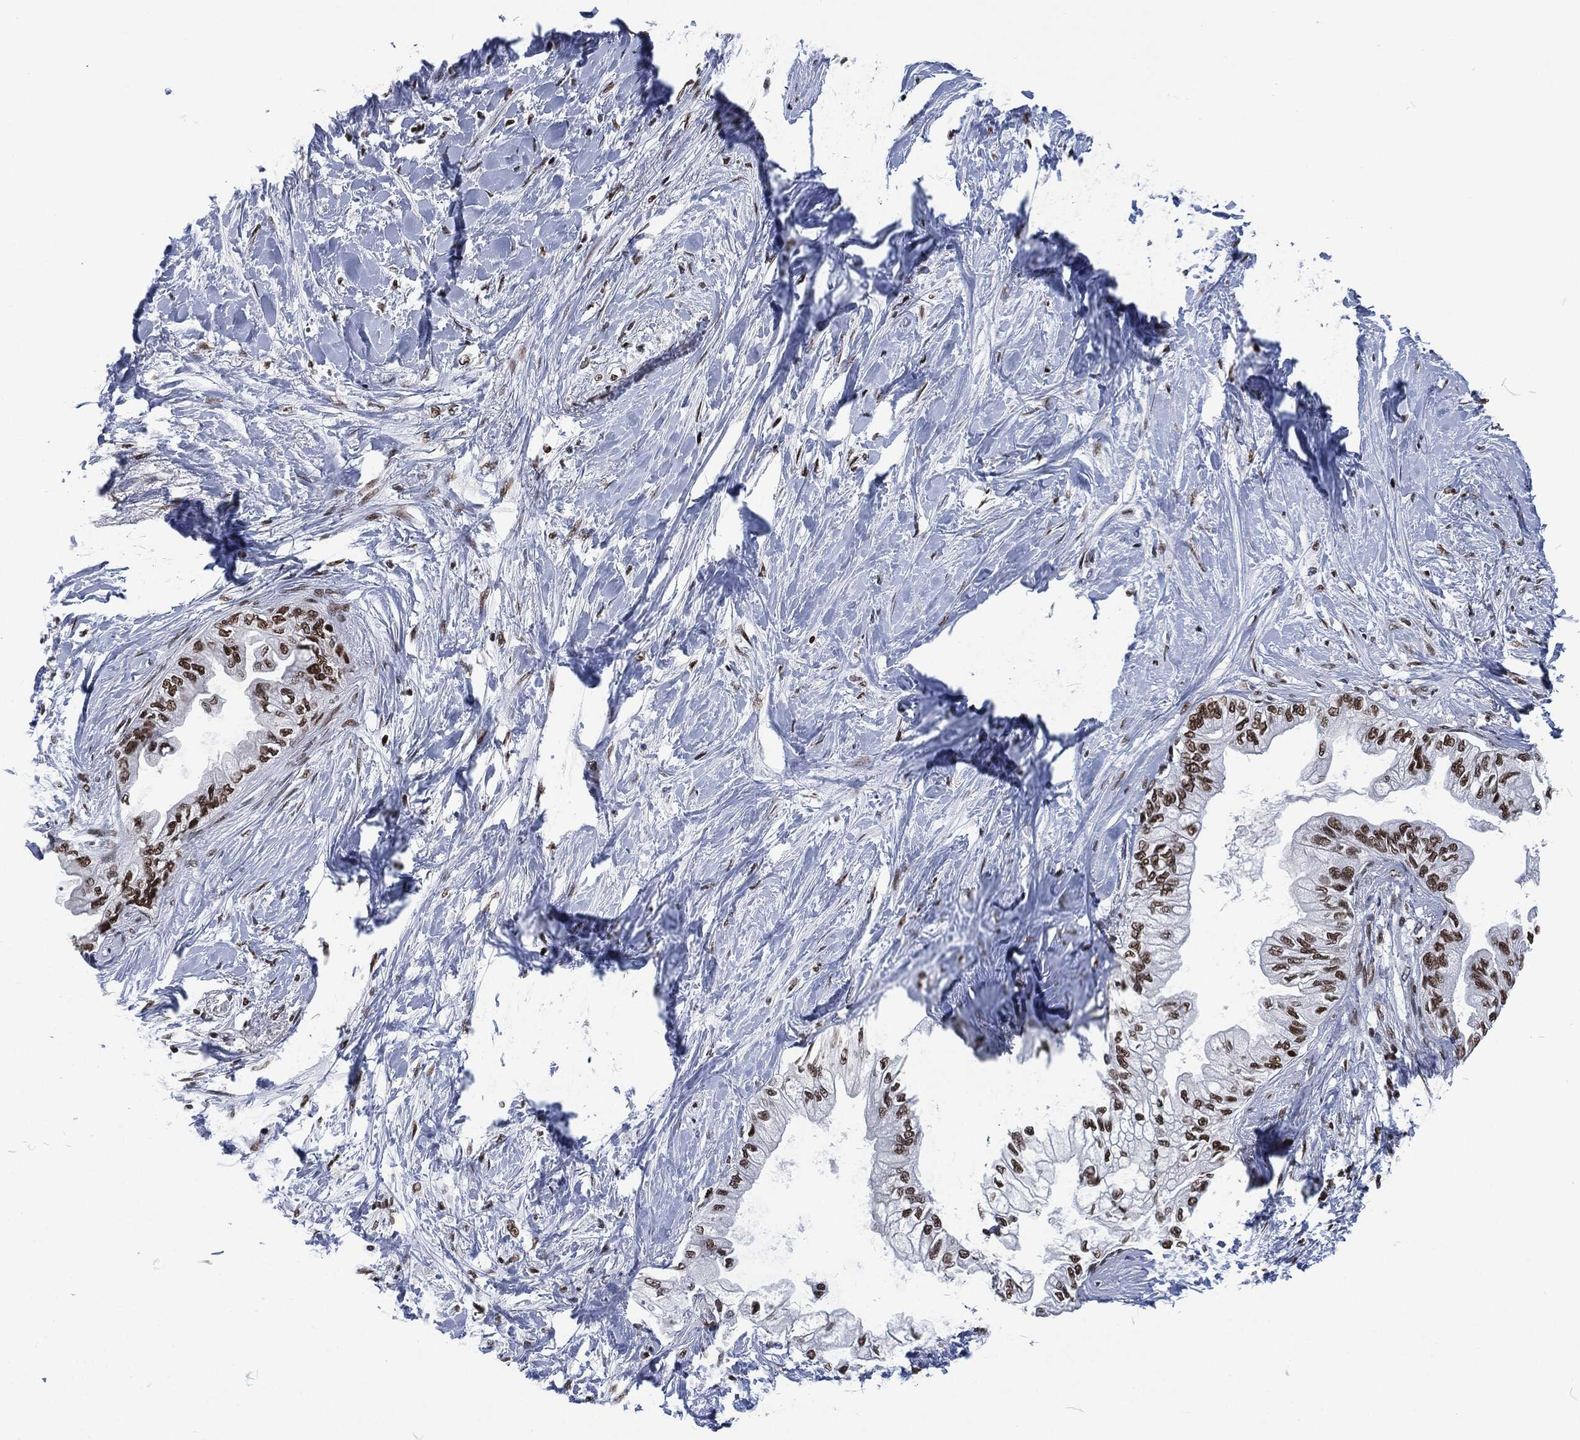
{"staining": {"intensity": "strong", "quantity": ">75%", "location": "nuclear"}, "tissue": "pancreatic cancer", "cell_type": "Tumor cells", "image_type": "cancer", "snomed": [{"axis": "morphology", "description": "Normal tissue, NOS"}, {"axis": "morphology", "description": "Adenocarcinoma, NOS"}, {"axis": "topography", "description": "Pancreas"}, {"axis": "topography", "description": "Duodenum"}], "caption": "A brown stain highlights strong nuclear expression of a protein in human pancreatic cancer tumor cells.", "gene": "DCPS", "patient": {"sex": "female", "age": 60}}